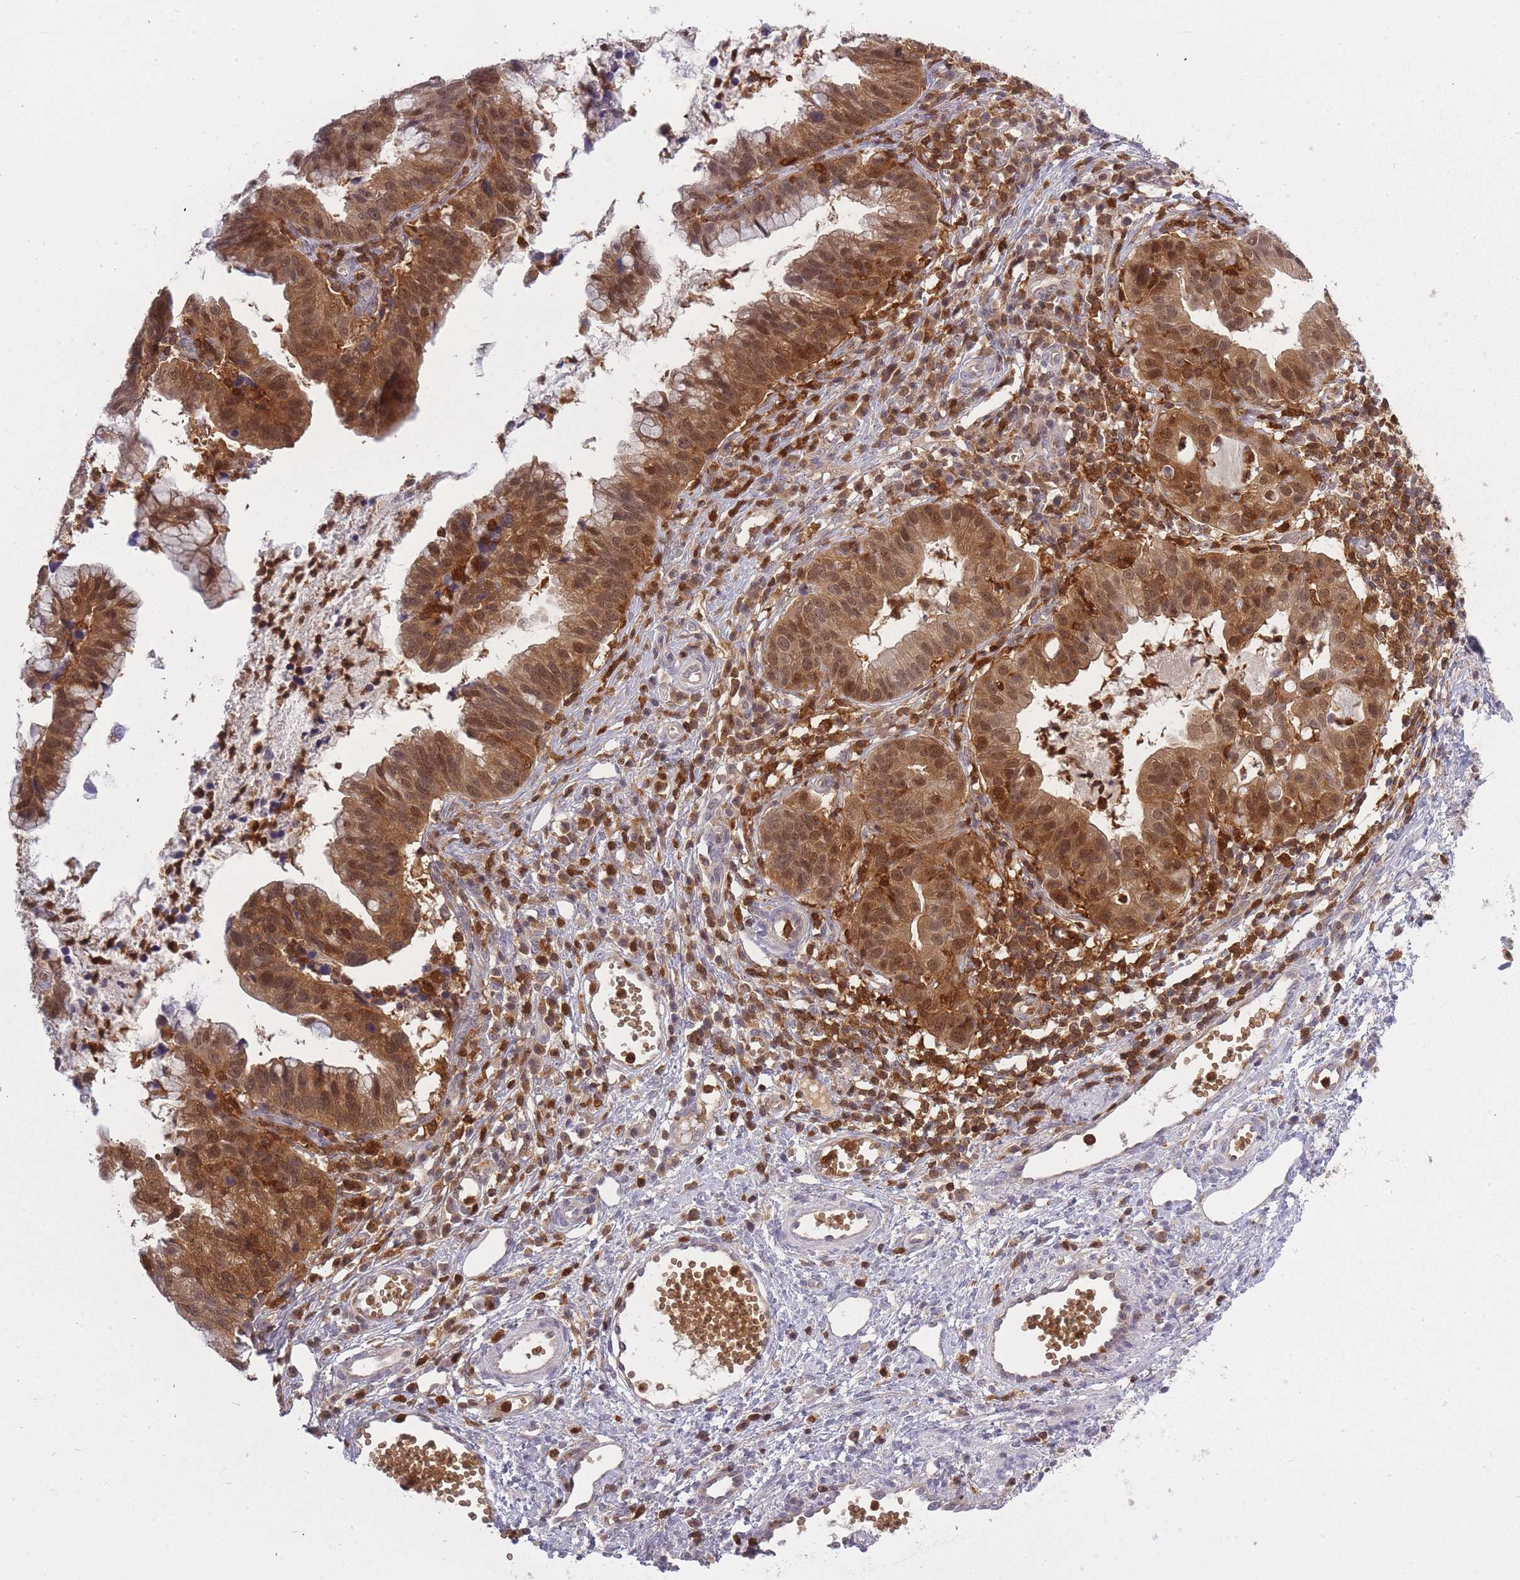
{"staining": {"intensity": "strong", "quantity": ">75%", "location": "cytoplasmic/membranous,nuclear"}, "tissue": "cervical cancer", "cell_type": "Tumor cells", "image_type": "cancer", "snomed": [{"axis": "morphology", "description": "Adenocarcinoma, NOS"}, {"axis": "topography", "description": "Cervix"}], "caption": "Immunohistochemistry of human cervical adenocarcinoma demonstrates high levels of strong cytoplasmic/membranous and nuclear expression in about >75% of tumor cells. The staining is performed using DAB (3,3'-diaminobenzidine) brown chromogen to label protein expression. The nuclei are counter-stained blue using hematoxylin.", "gene": "CXorf38", "patient": {"sex": "female", "age": 34}}